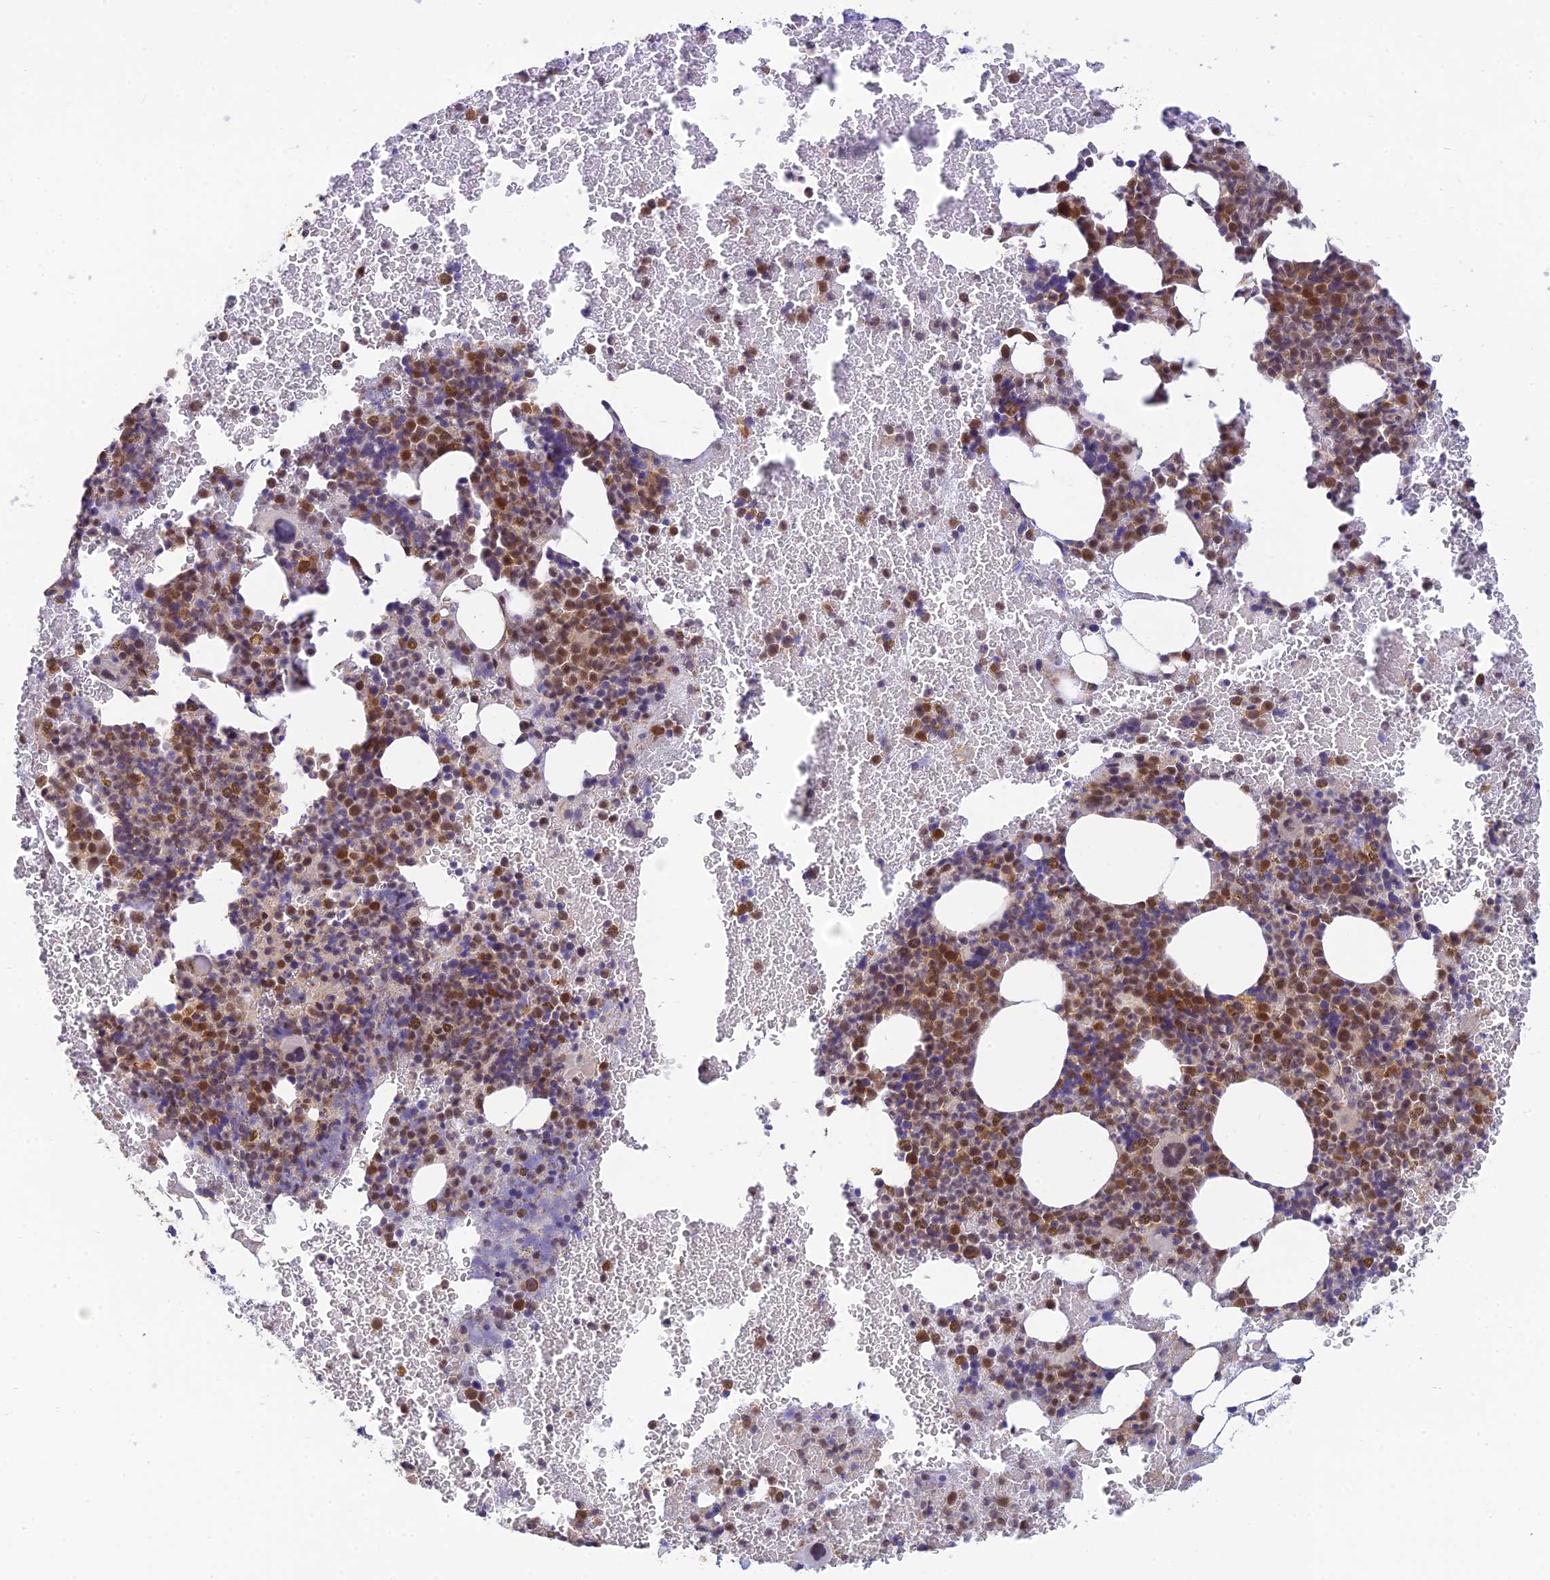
{"staining": {"intensity": "moderate", "quantity": "25%-75%", "location": "cytoplasmic/membranous,nuclear"}, "tissue": "bone marrow", "cell_type": "Hematopoietic cells", "image_type": "normal", "snomed": [{"axis": "morphology", "description": "Normal tissue, NOS"}, {"axis": "topography", "description": "Bone marrow"}], "caption": "Human bone marrow stained for a protein (brown) exhibits moderate cytoplasmic/membranous,nuclear positive positivity in about 25%-75% of hematopoietic cells.", "gene": "SKIC8", "patient": {"sex": "female", "age": 48}}